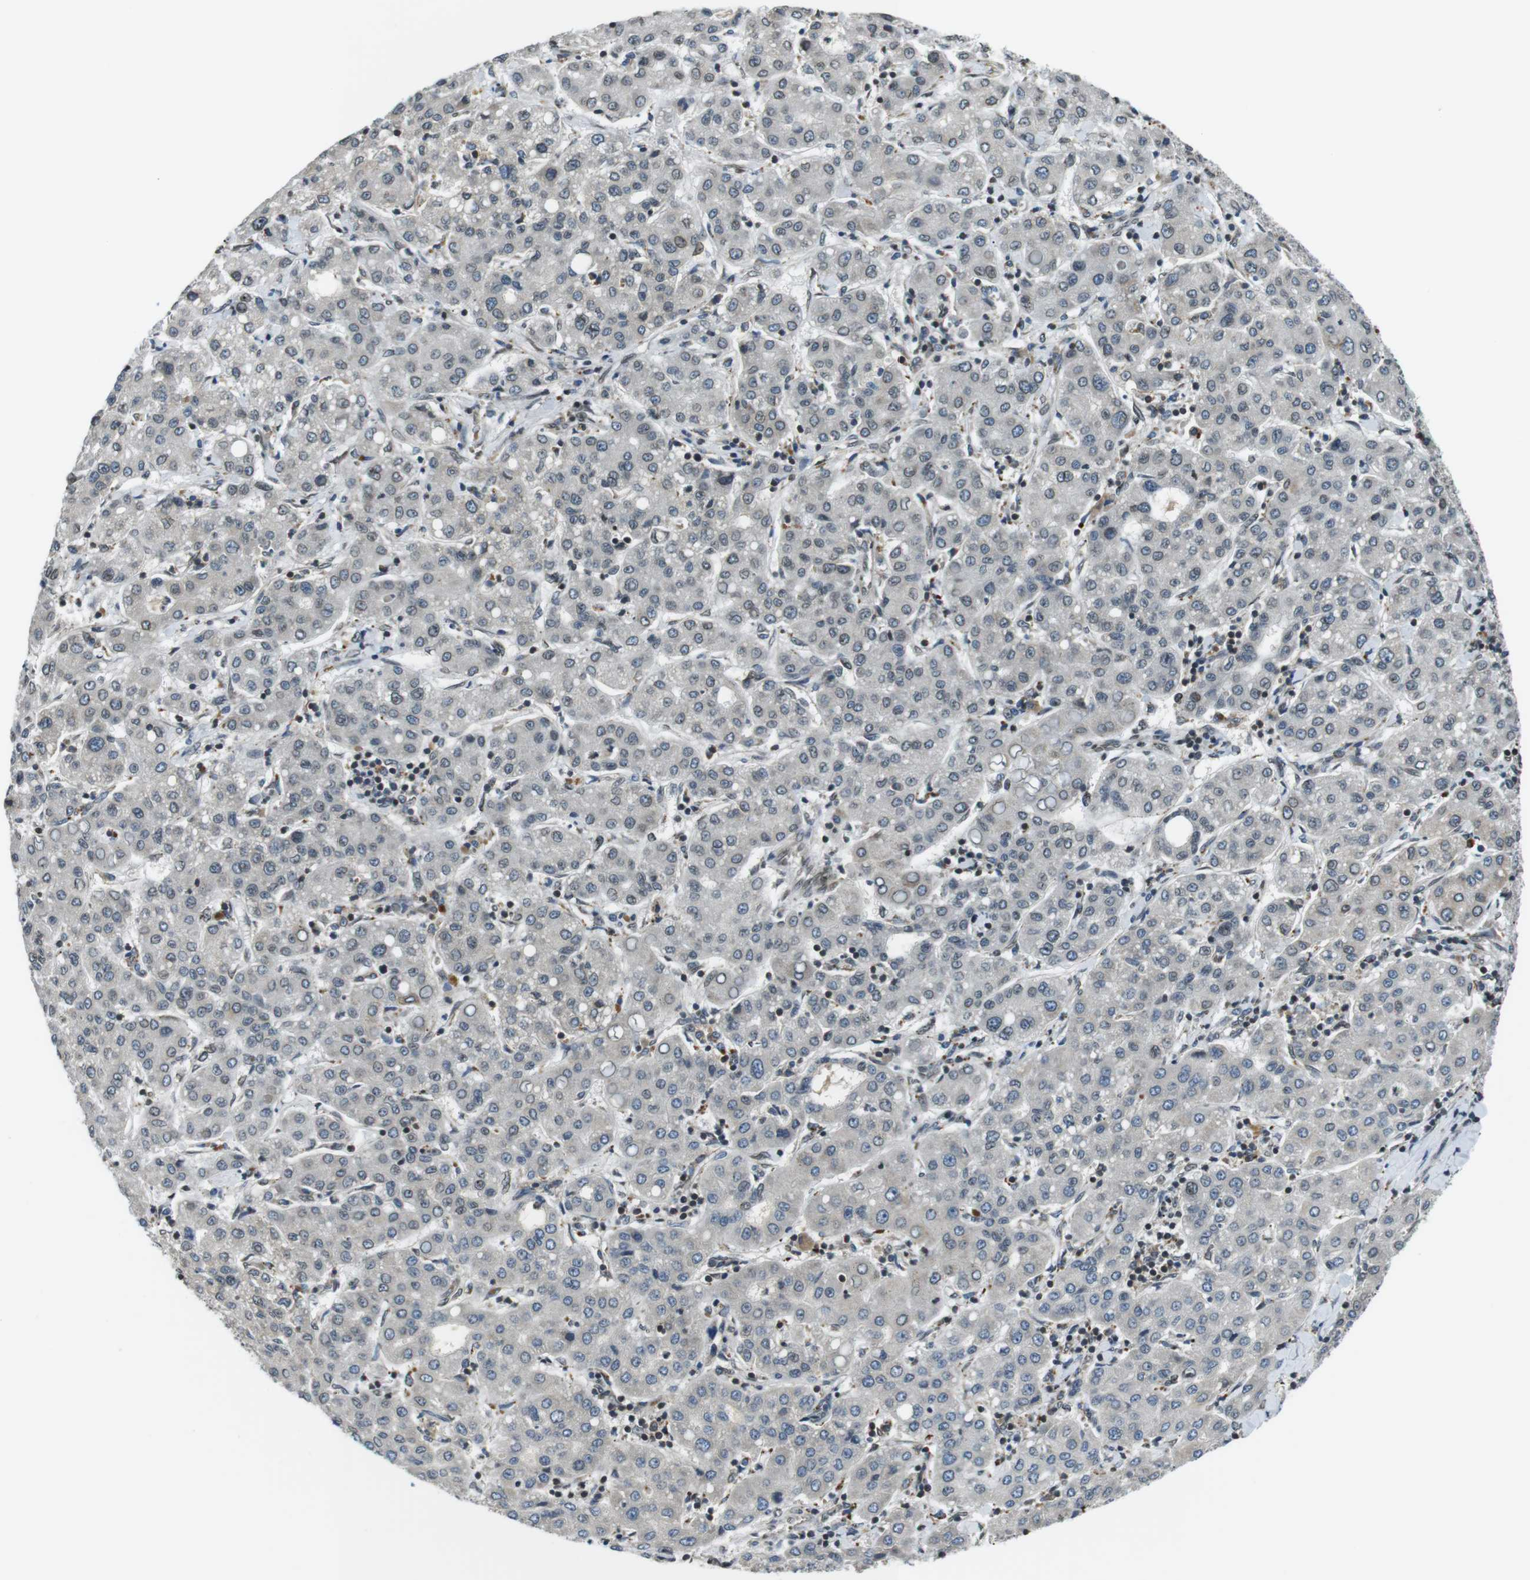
{"staining": {"intensity": "negative", "quantity": "none", "location": "none"}, "tissue": "liver cancer", "cell_type": "Tumor cells", "image_type": "cancer", "snomed": [{"axis": "morphology", "description": "Carcinoma, Hepatocellular, NOS"}, {"axis": "topography", "description": "Liver"}], "caption": "Human liver cancer stained for a protein using IHC reveals no staining in tumor cells.", "gene": "TMX4", "patient": {"sex": "male", "age": 65}}